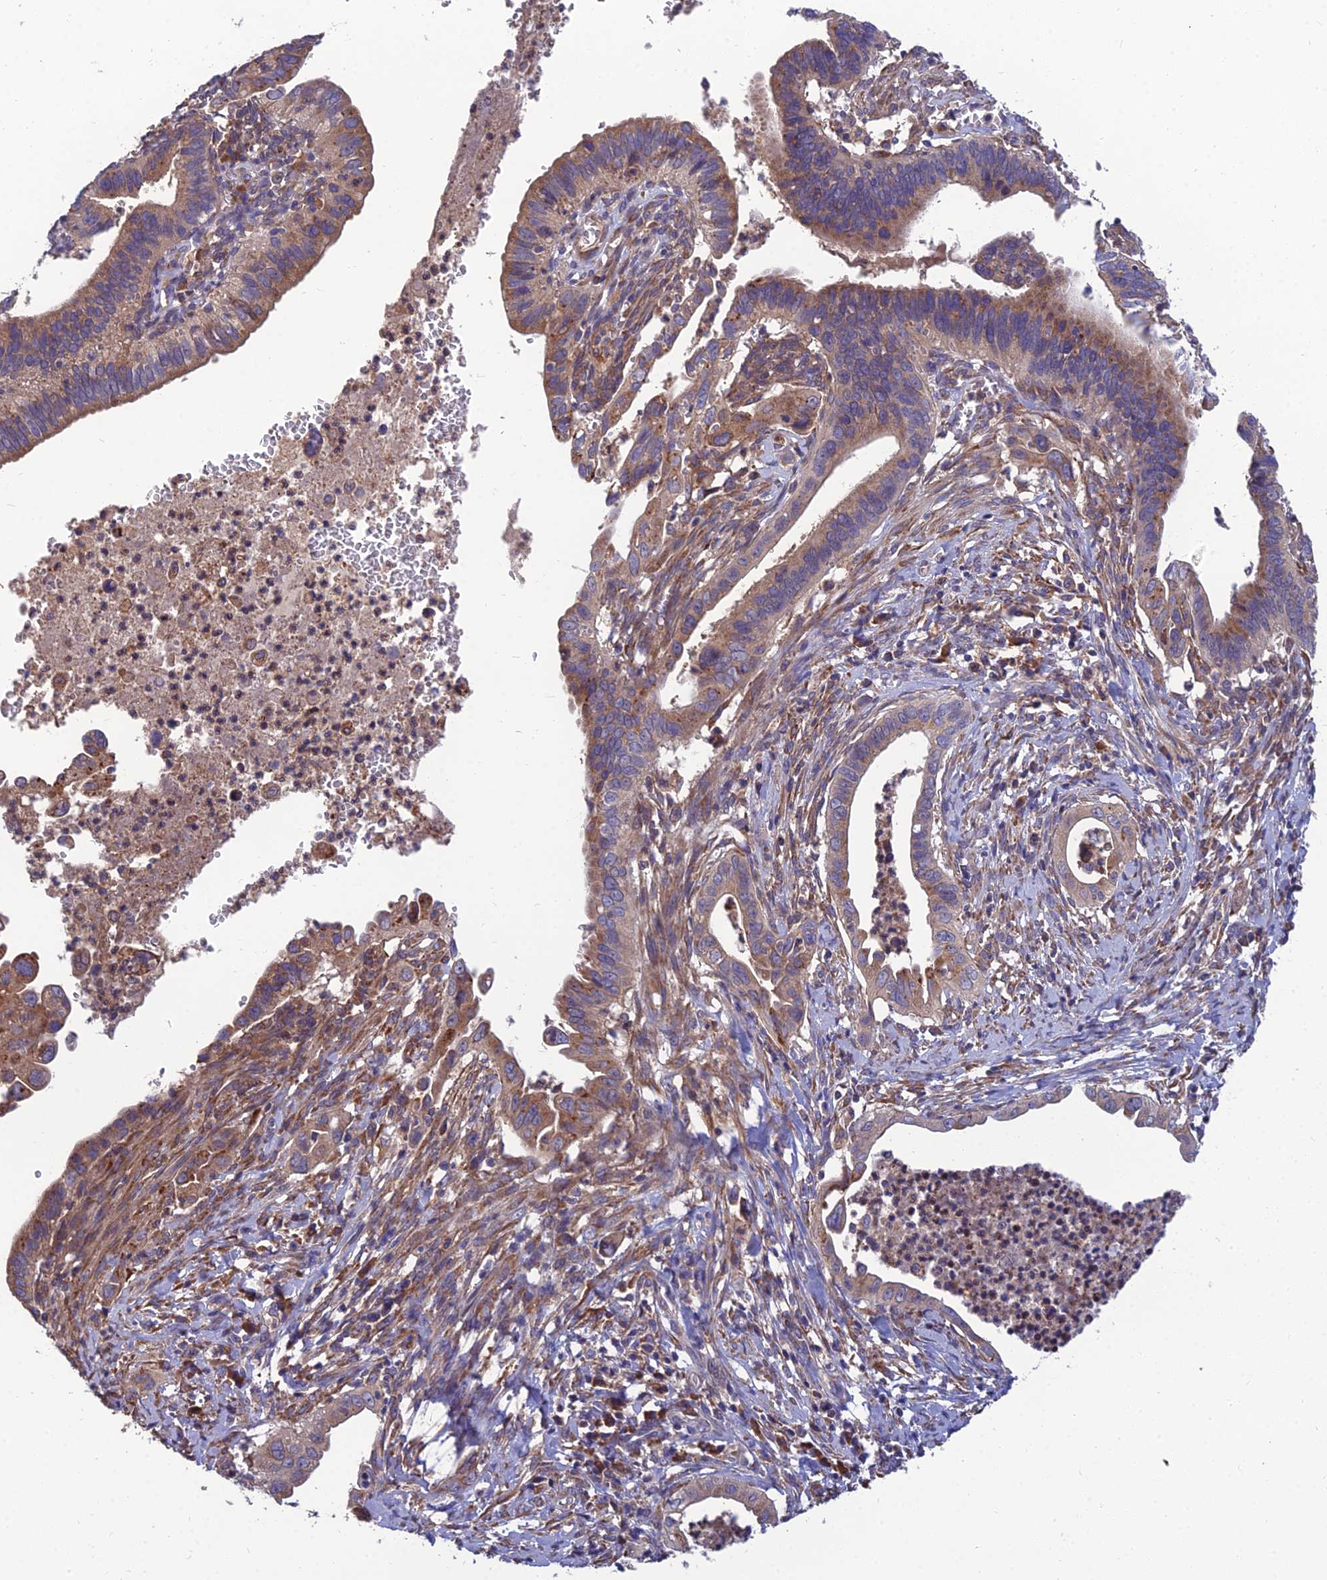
{"staining": {"intensity": "moderate", "quantity": "25%-75%", "location": "cytoplasmic/membranous"}, "tissue": "cervical cancer", "cell_type": "Tumor cells", "image_type": "cancer", "snomed": [{"axis": "morphology", "description": "Adenocarcinoma, NOS"}, {"axis": "topography", "description": "Cervix"}], "caption": "Immunohistochemistry staining of cervical adenocarcinoma, which demonstrates medium levels of moderate cytoplasmic/membranous staining in about 25%-75% of tumor cells indicating moderate cytoplasmic/membranous protein expression. The staining was performed using DAB (brown) for protein detection and nuclei were counterstained in hematoxylin (blue).", "gene": "UMAD1", "patient": {"sex": "female", "age": 42}}